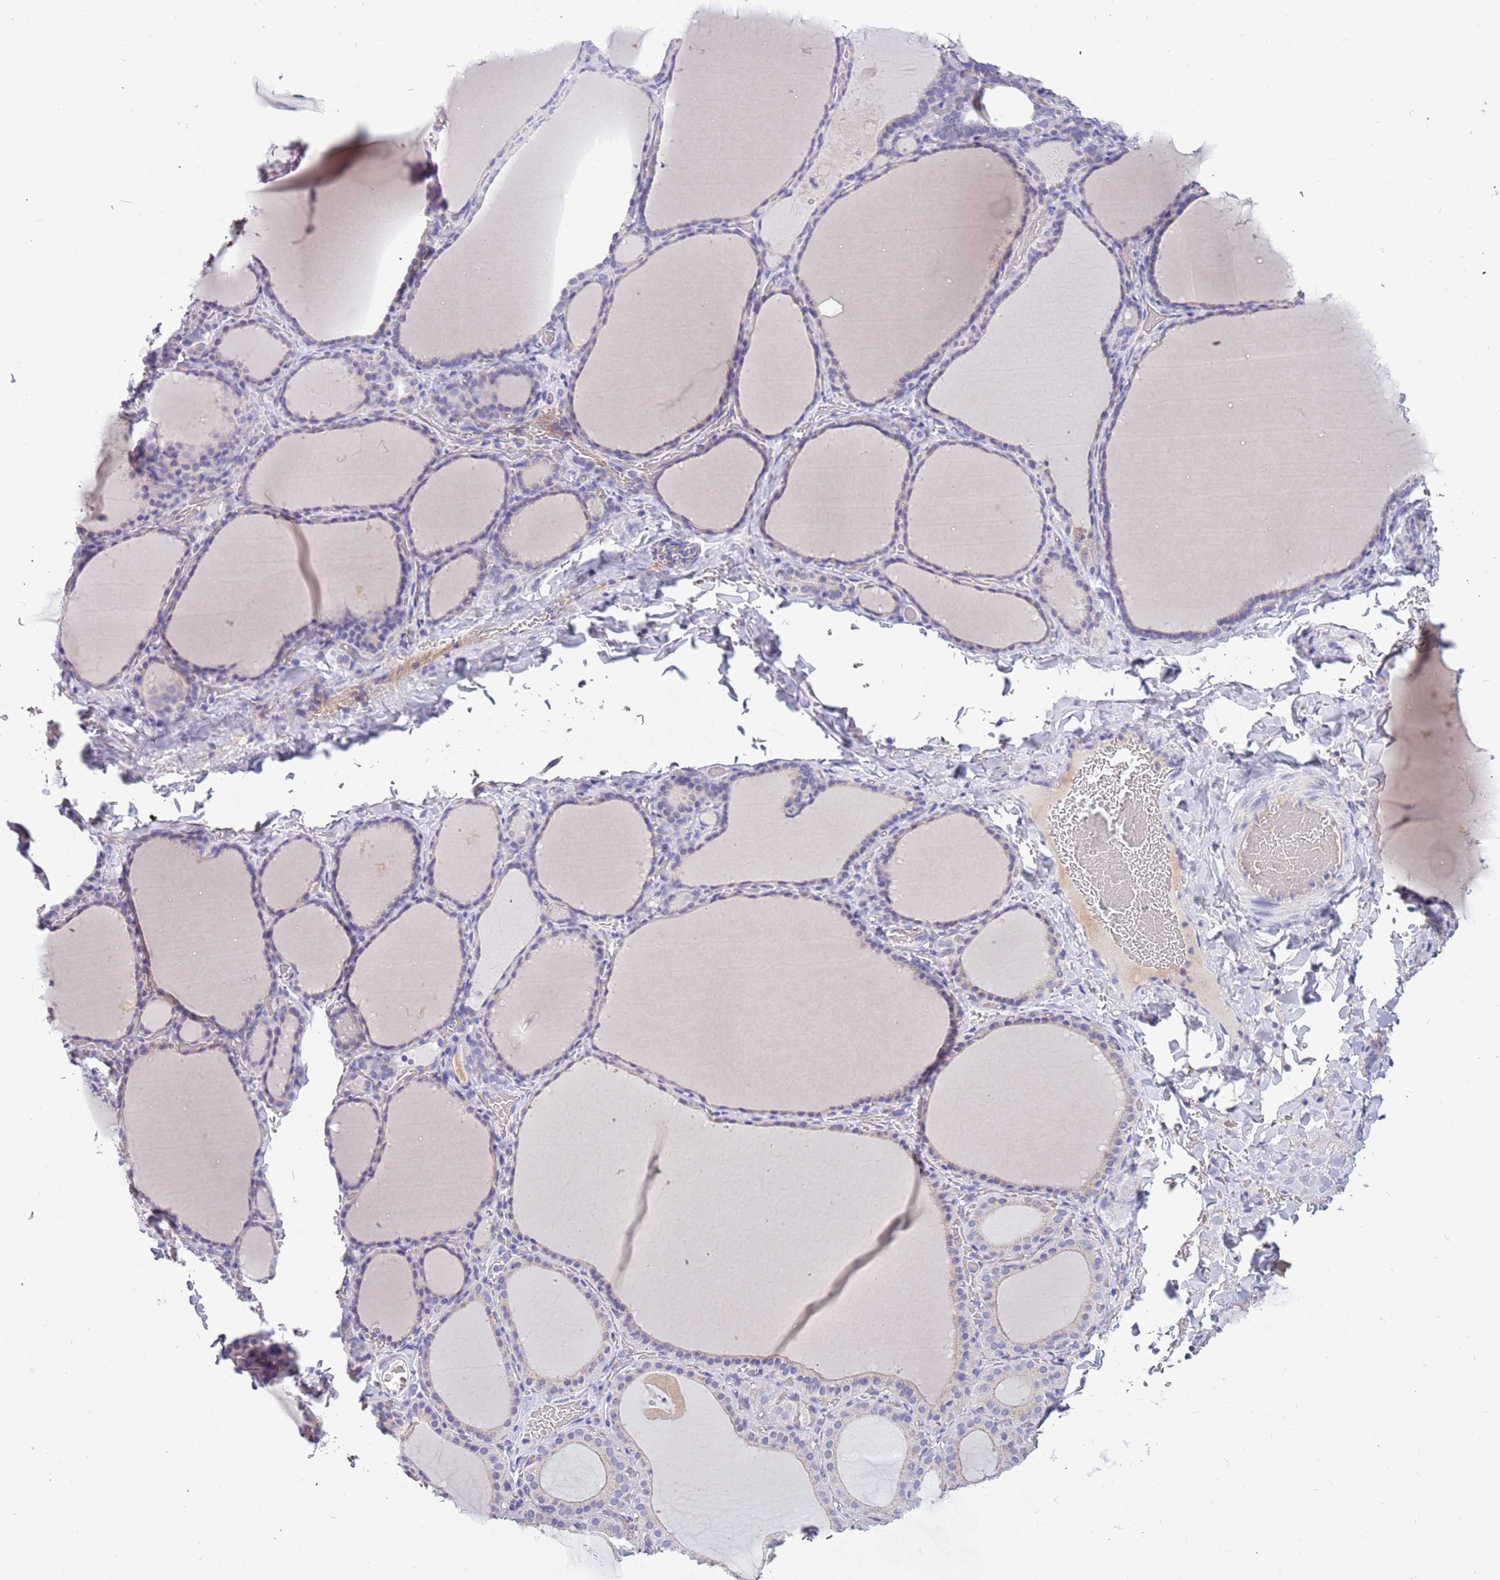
{"staining": {"intensity": "negative", "quantity": "none", "location": "none"}, "tissue": "thyroid gland", "cell_type": "Glandular cells", "image_type": "normal", "snomed": [{"axis": "morphology", "description": "Normal tissue, NOS"}, {"axis": "topography", "description": "Thyroid gland"}], "caption": "Histopathology image shows no significant protein expression in glandular cells of normal thyroid gland. (DAB immunohistochemistry (IHC), high magnification).", "gene": "RHCG", "patient": {"sex": "female", "age": 39}}